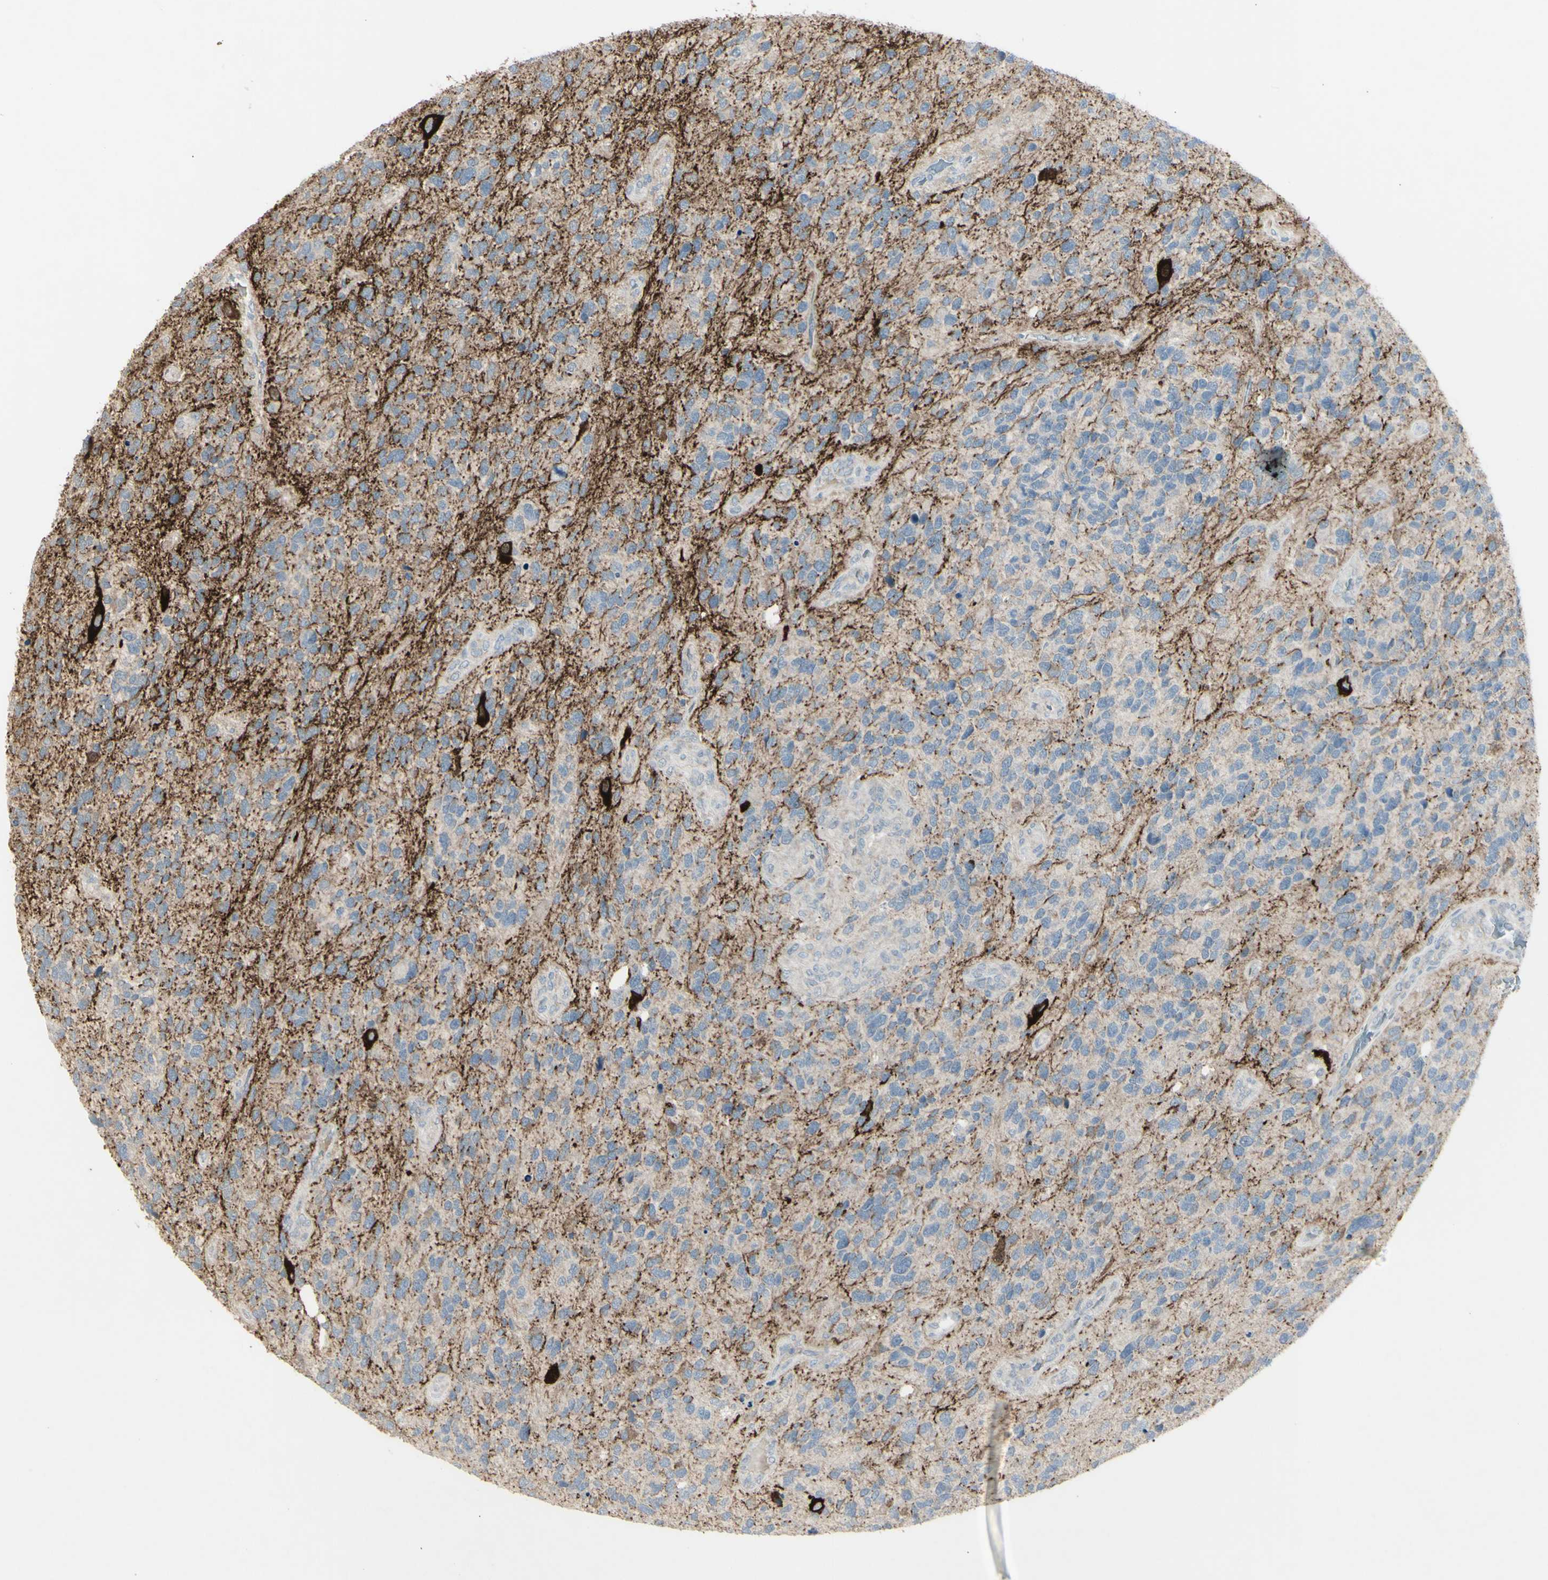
{"staining": {"intensity": "negative", "quantity": "none", "location": "none"}, "tissue": "glioma", "cell_type": "Tumor cells", "image_type": "cancer", "snomed": [{"axis": "morphology", "description": "Glioma, malignant, High grade"}, {"axis": "topography", "description": "Brain"}], "caption": "Tumor cells are negative for brown protein staining in malignant glioma (high-grade).", "gene": "SH3GL2", "patient": {"sex": "female", "age": 58}}